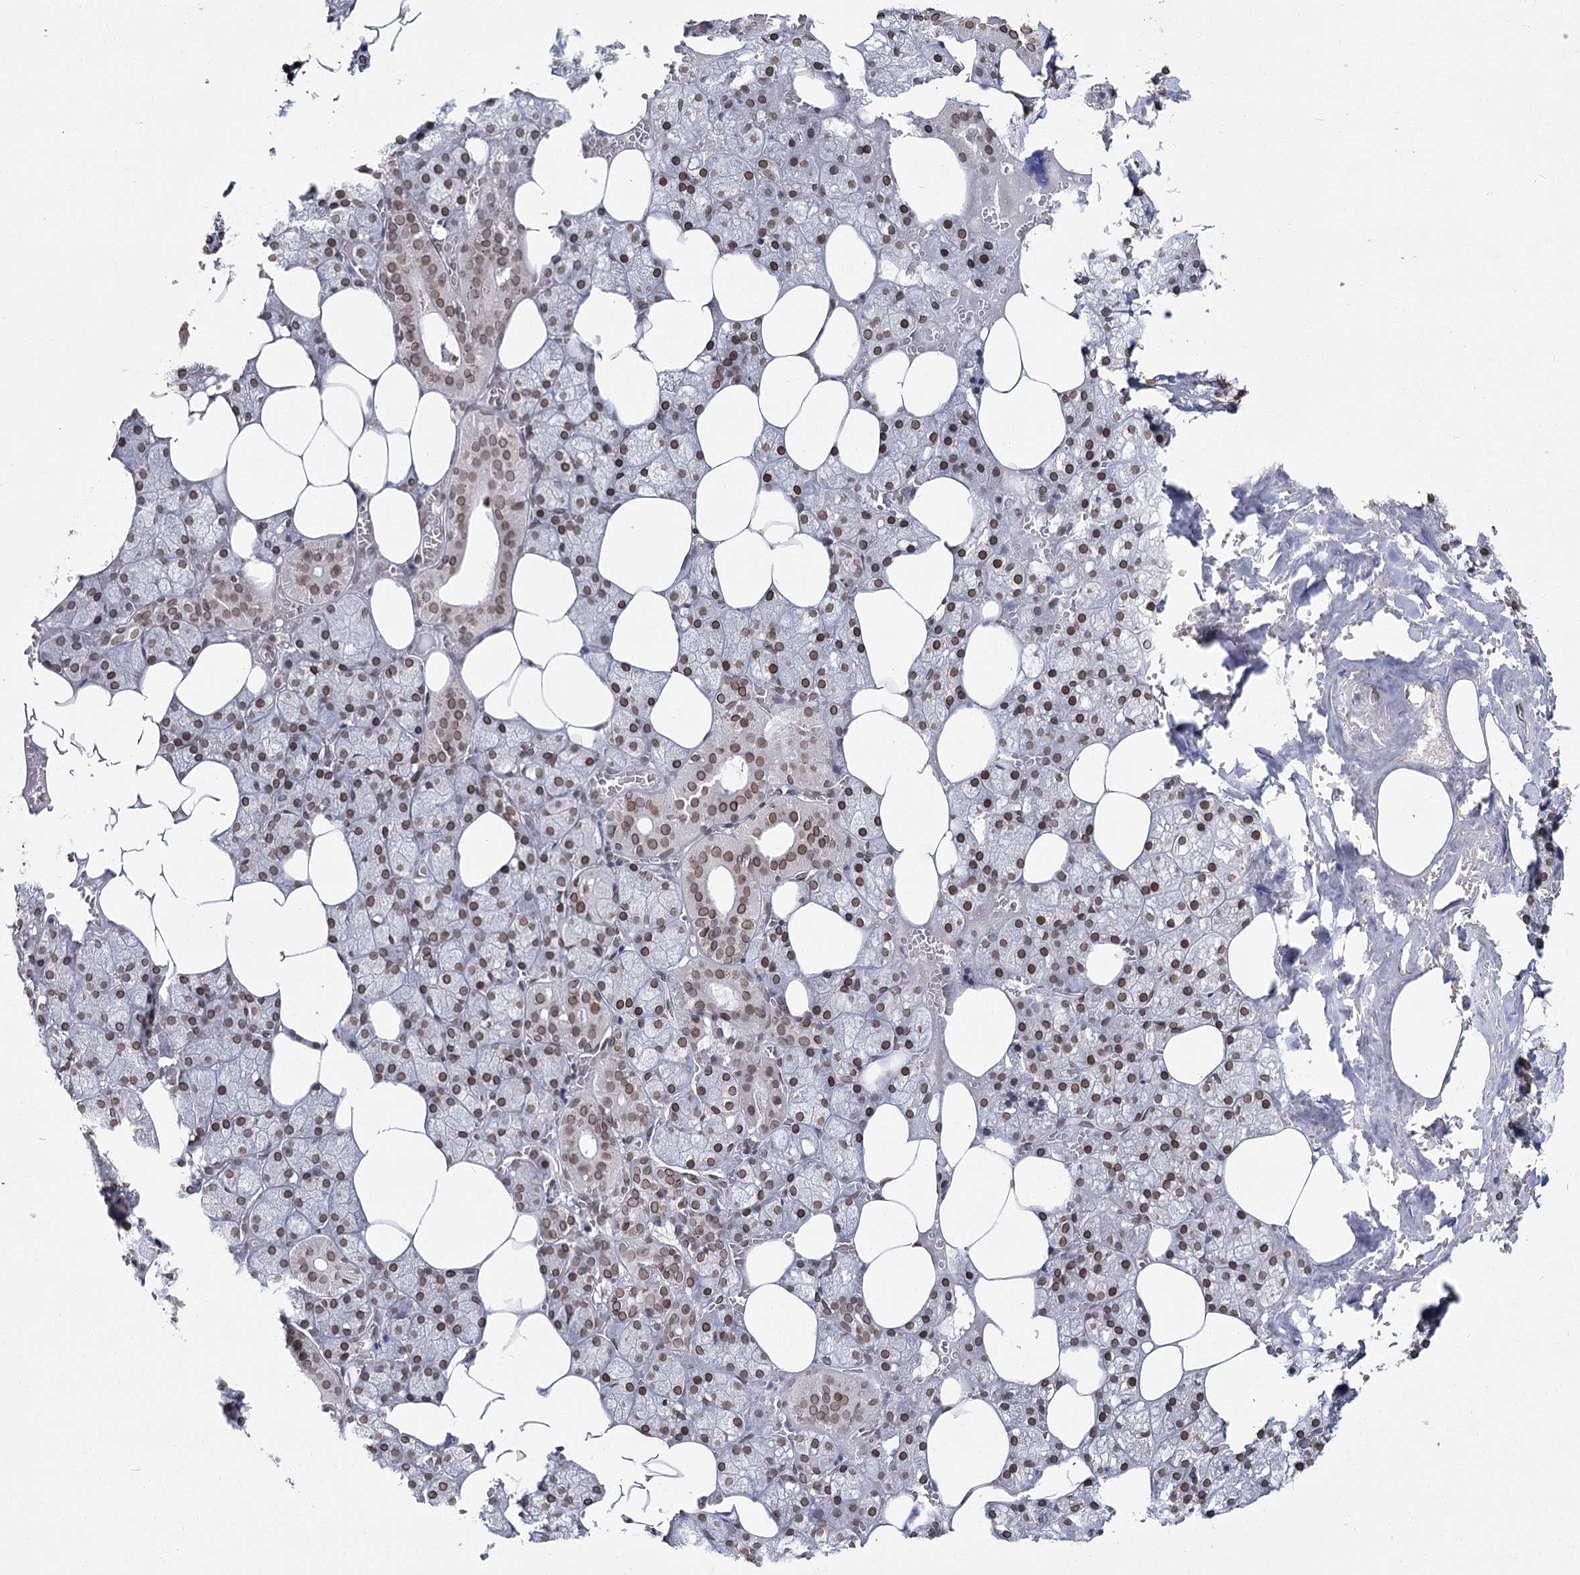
{"staining": {"intensity": "moderate", "quantity": ">75%", "location": "cytoplasmic/membranous,nuclear"}, "tissue": "salivary gland", "cell_type": "Glandular cells", "image_type": "normal", "snomed": [{"axis": "morphology", "description": "Normal tissue, NOS"}, {"axis": "topography", "description": "Salivary gland"}], "caption": "Protein staining of normal salivary gland shows moderate cytoplasmic/membranous,nuclear positivity in about >75% of glandular cells. Using DAB (3,3'-diaminobenzidine) (brown) and hematoxylin (blue) stains, captured at high magnification using brightfield microscopy.", "gene": "KIAA0930", "patient": {"sex": "male", "age": 62}}